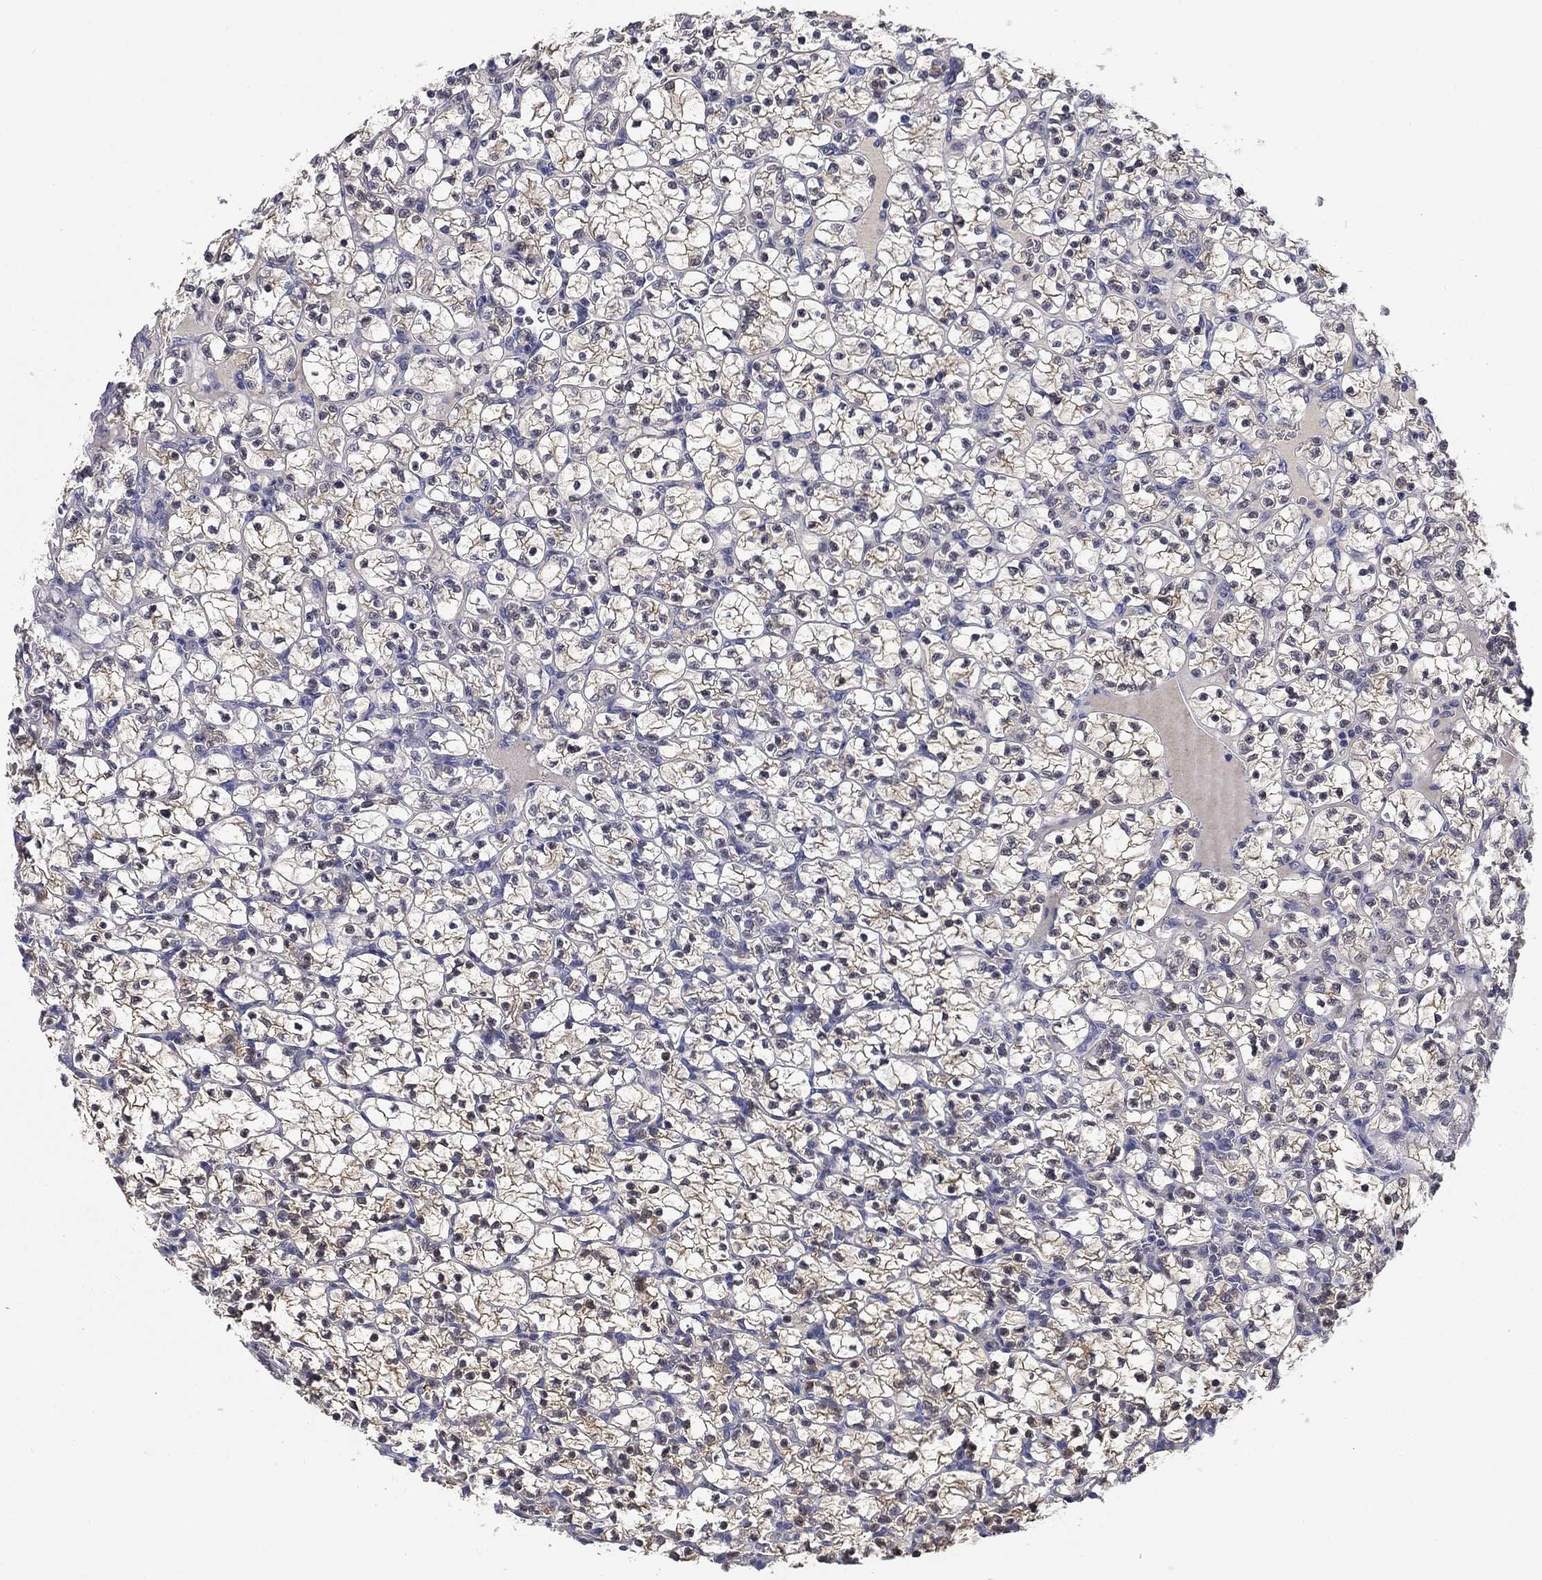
{"staining": {"intensity": "weak", "quantity": "25%-75%", "location": "cytoplasmic/membranous"}, "tissue": "renal cancer", "cell_type": "Tumor cells", "image_type": "cancer", "snomed": [{"axis": "morphology", "description": "Adenocarcinoma, NOS"}, {"axis": "topography", "description": "Kidney"}], "caption": "Weak cytoplasmic/membranous positivity is seen in about 25%-75% of tumor cells in renal cancer (adenocarcinoma). The staining was performed using DAB (3,3'-diaminobenzidine) to visualize the protein expression in brown, while the nuclei were stained in blue with hematoxylin (Magnification: 20x).", "gene": "DDTL", "patient": {"sex": "female", "age": 89}}